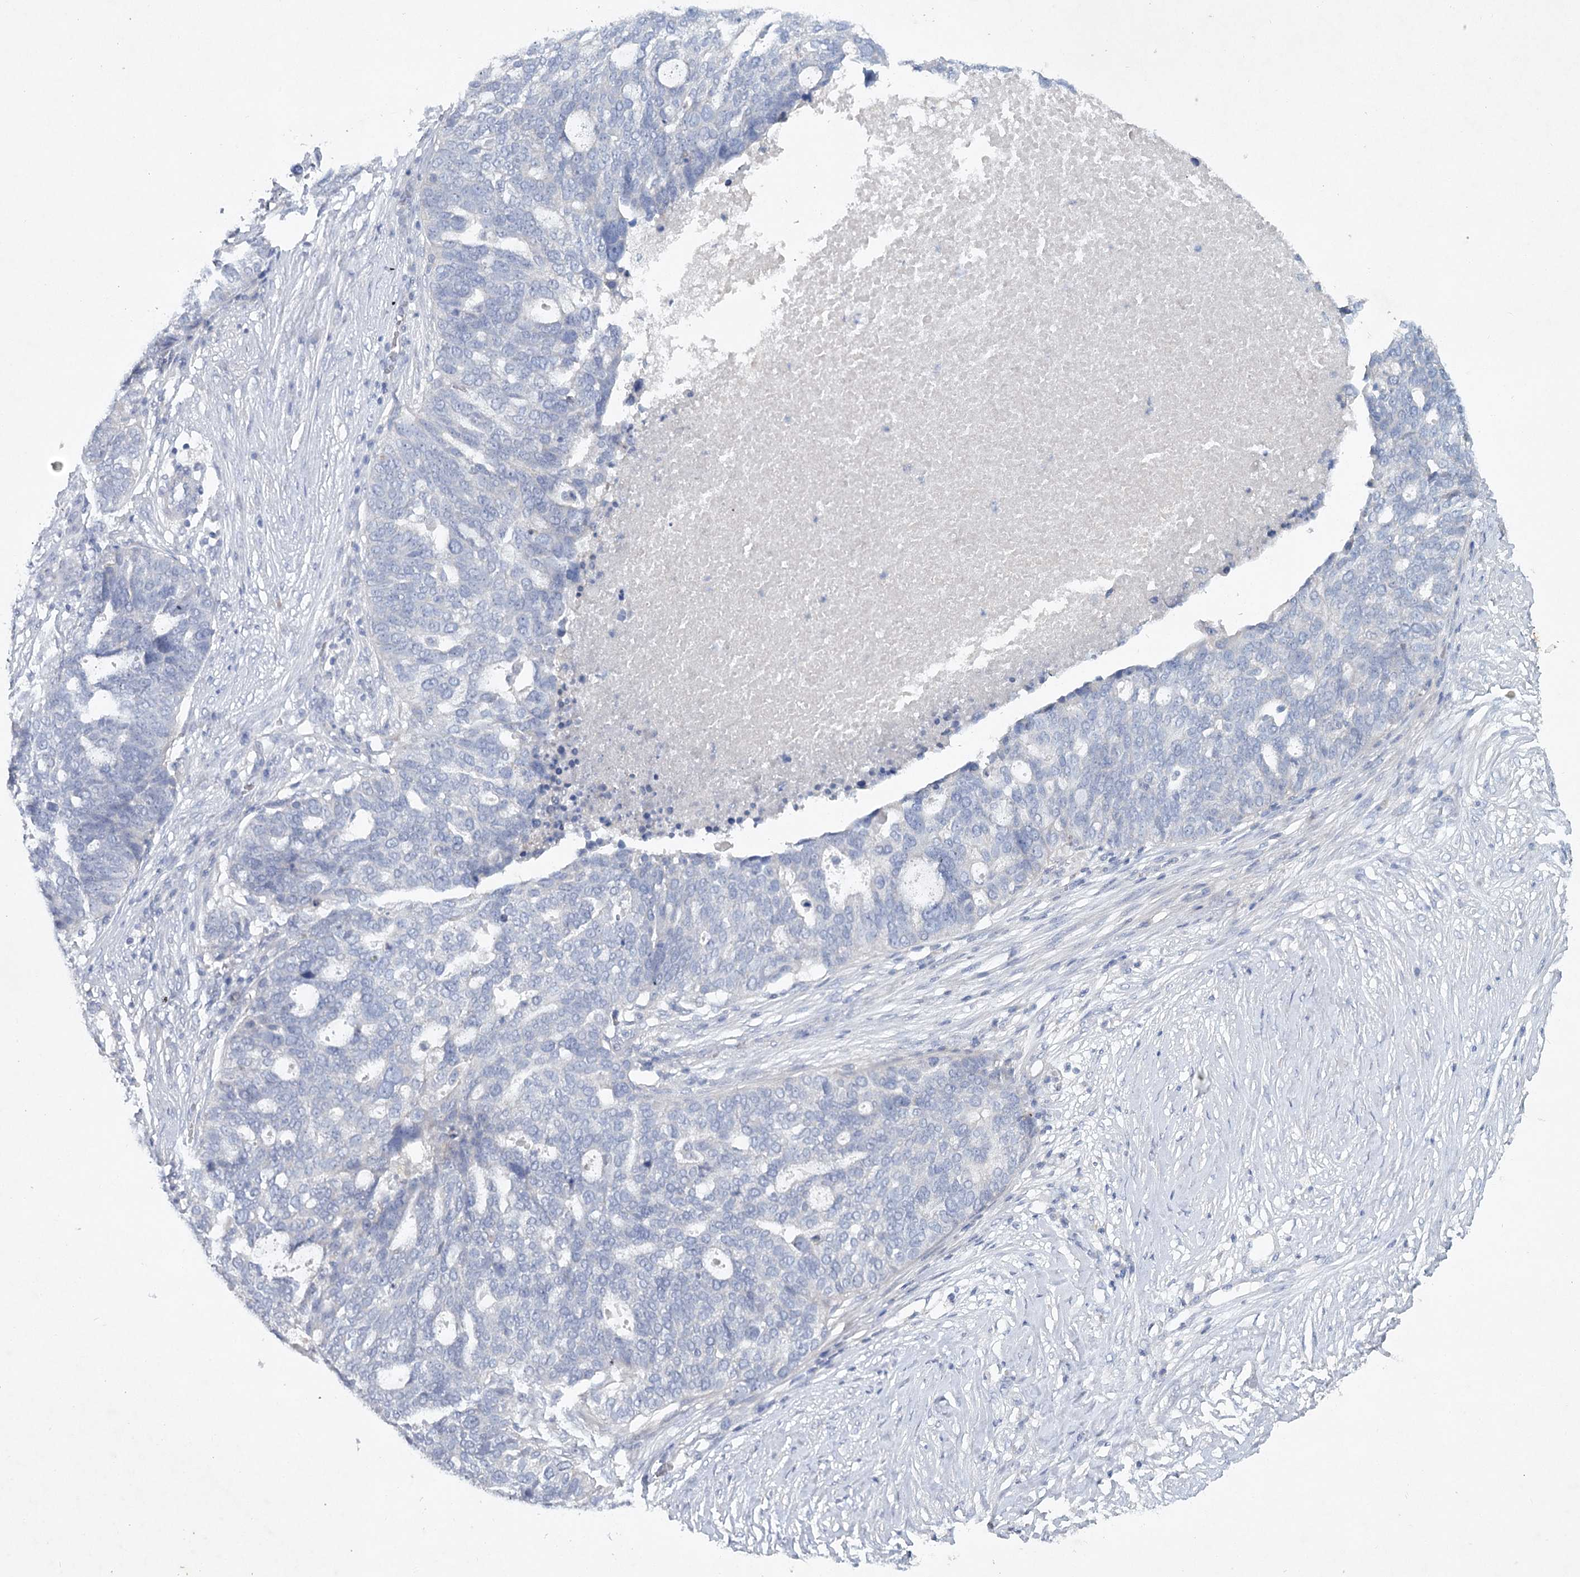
{"staining": {"intensity": "negative", "quantity": "none", "location": "none"}, "tissue": "ovarian cancer", "cell_type": "Tumor cells", "image_type": "cancer", "snomed": [{"axis": "morphology", "description": "Cystadenocarcinoma, serous, NOS"}, {"axis": "topography", "description": "Ovary"}], "caption": "Tumor cells are negative for brown protein staining in ovarian serous cystadenocarcinoma. Nuclei are stained in blue.", "gene": "MAP3K13", "patient": {"sex": "female", "age": 59}}